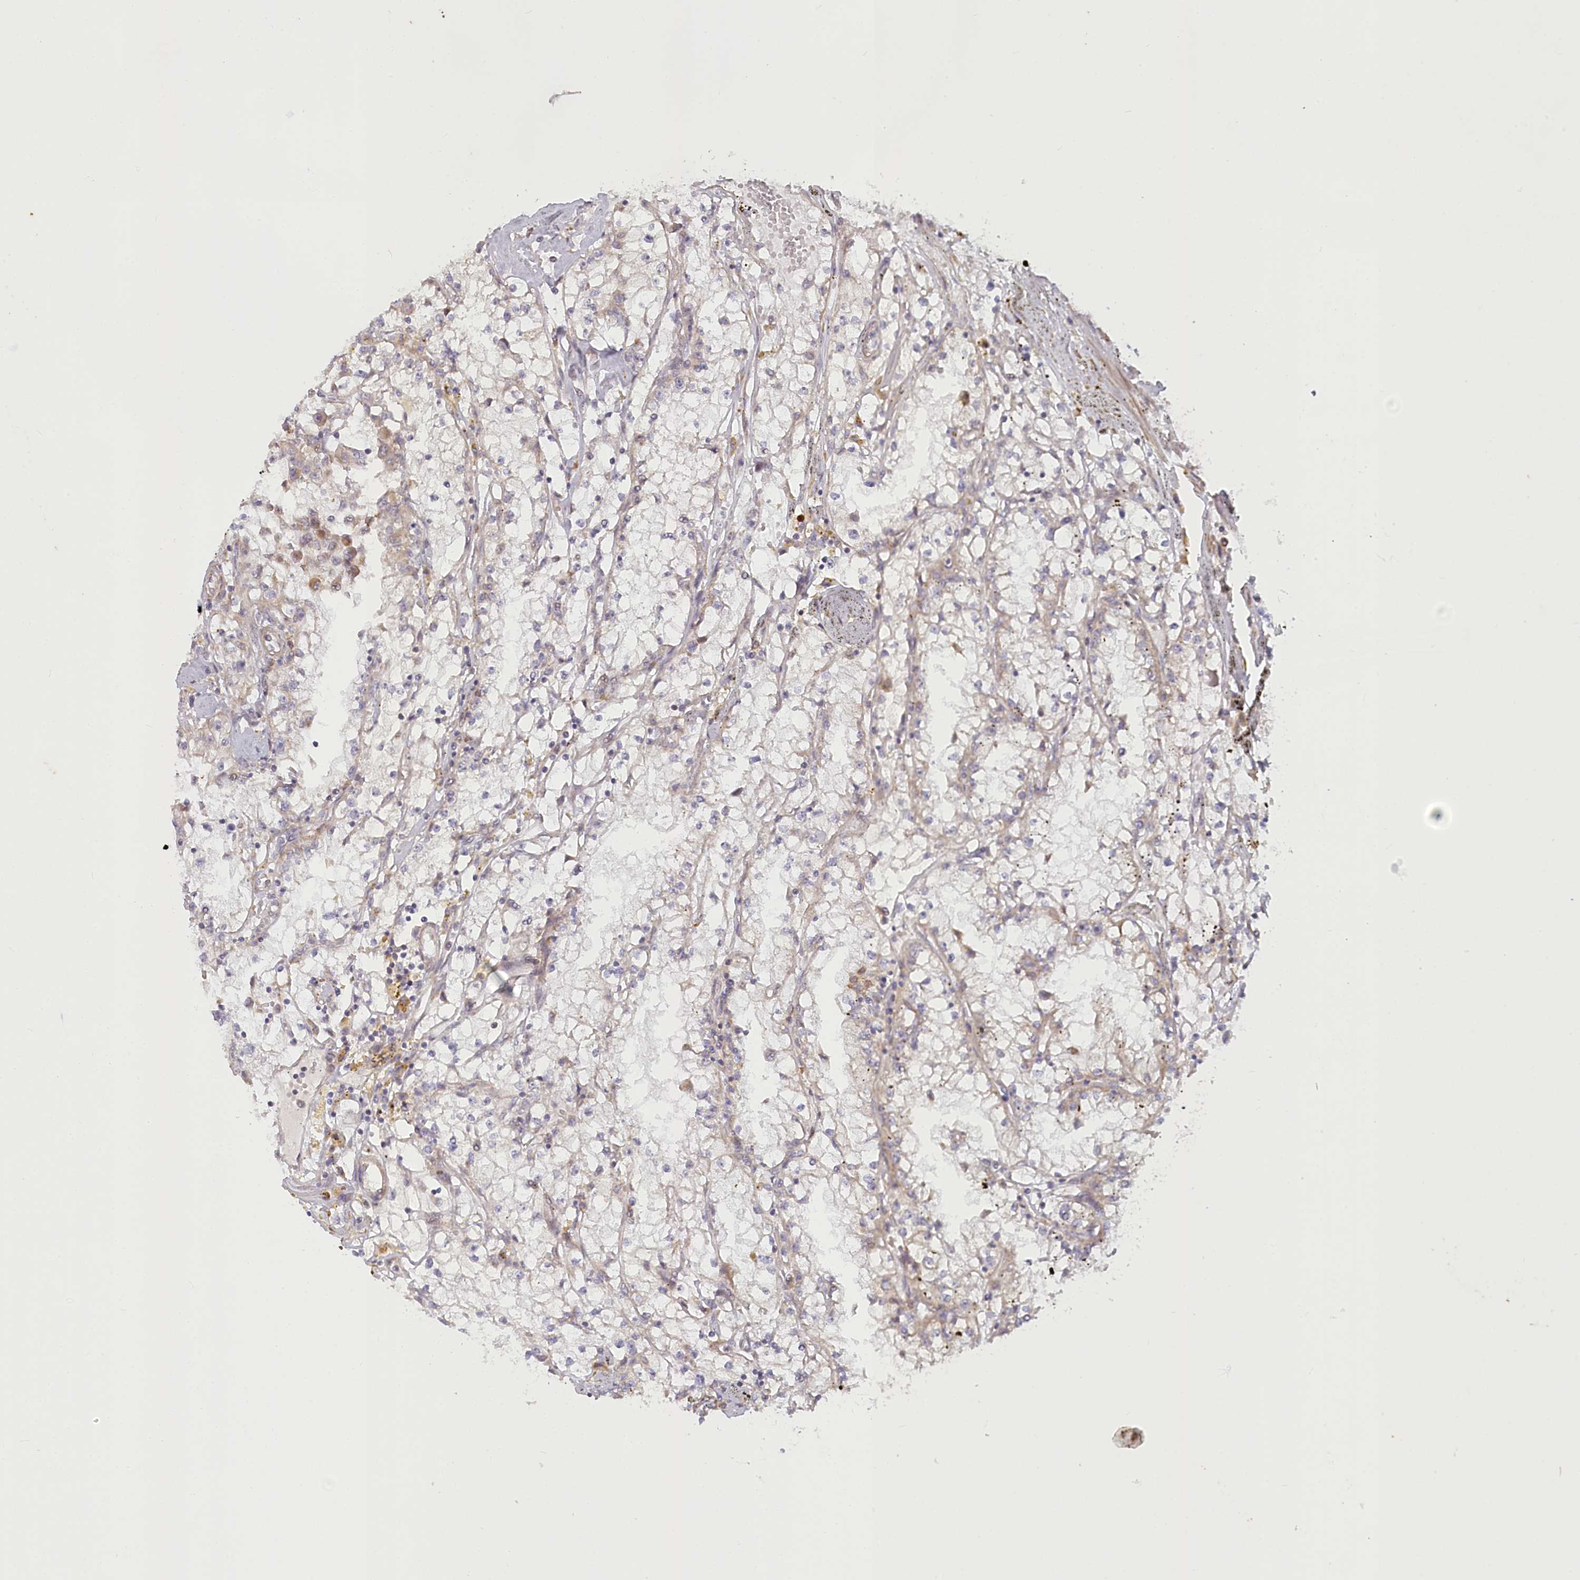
{"staining": {"intensity": "negative", "quantity": "none", "location": "none"}, "tissue": "renal cancer", "cell_type": "Tumor cells", "image_type": "cancer", "snomed": [{"axis": "morphology", "description": "Adenocarcinoma, NOS"}, {"axis": "topography", "description": "Kidney"}], "caption": "A histopathology image of renal adenocarcinoma stained for a protein demonstrates no brown staining in tumor cells.", "gene": "MTG1", "patient": {"sex": "male", "age": 56}}